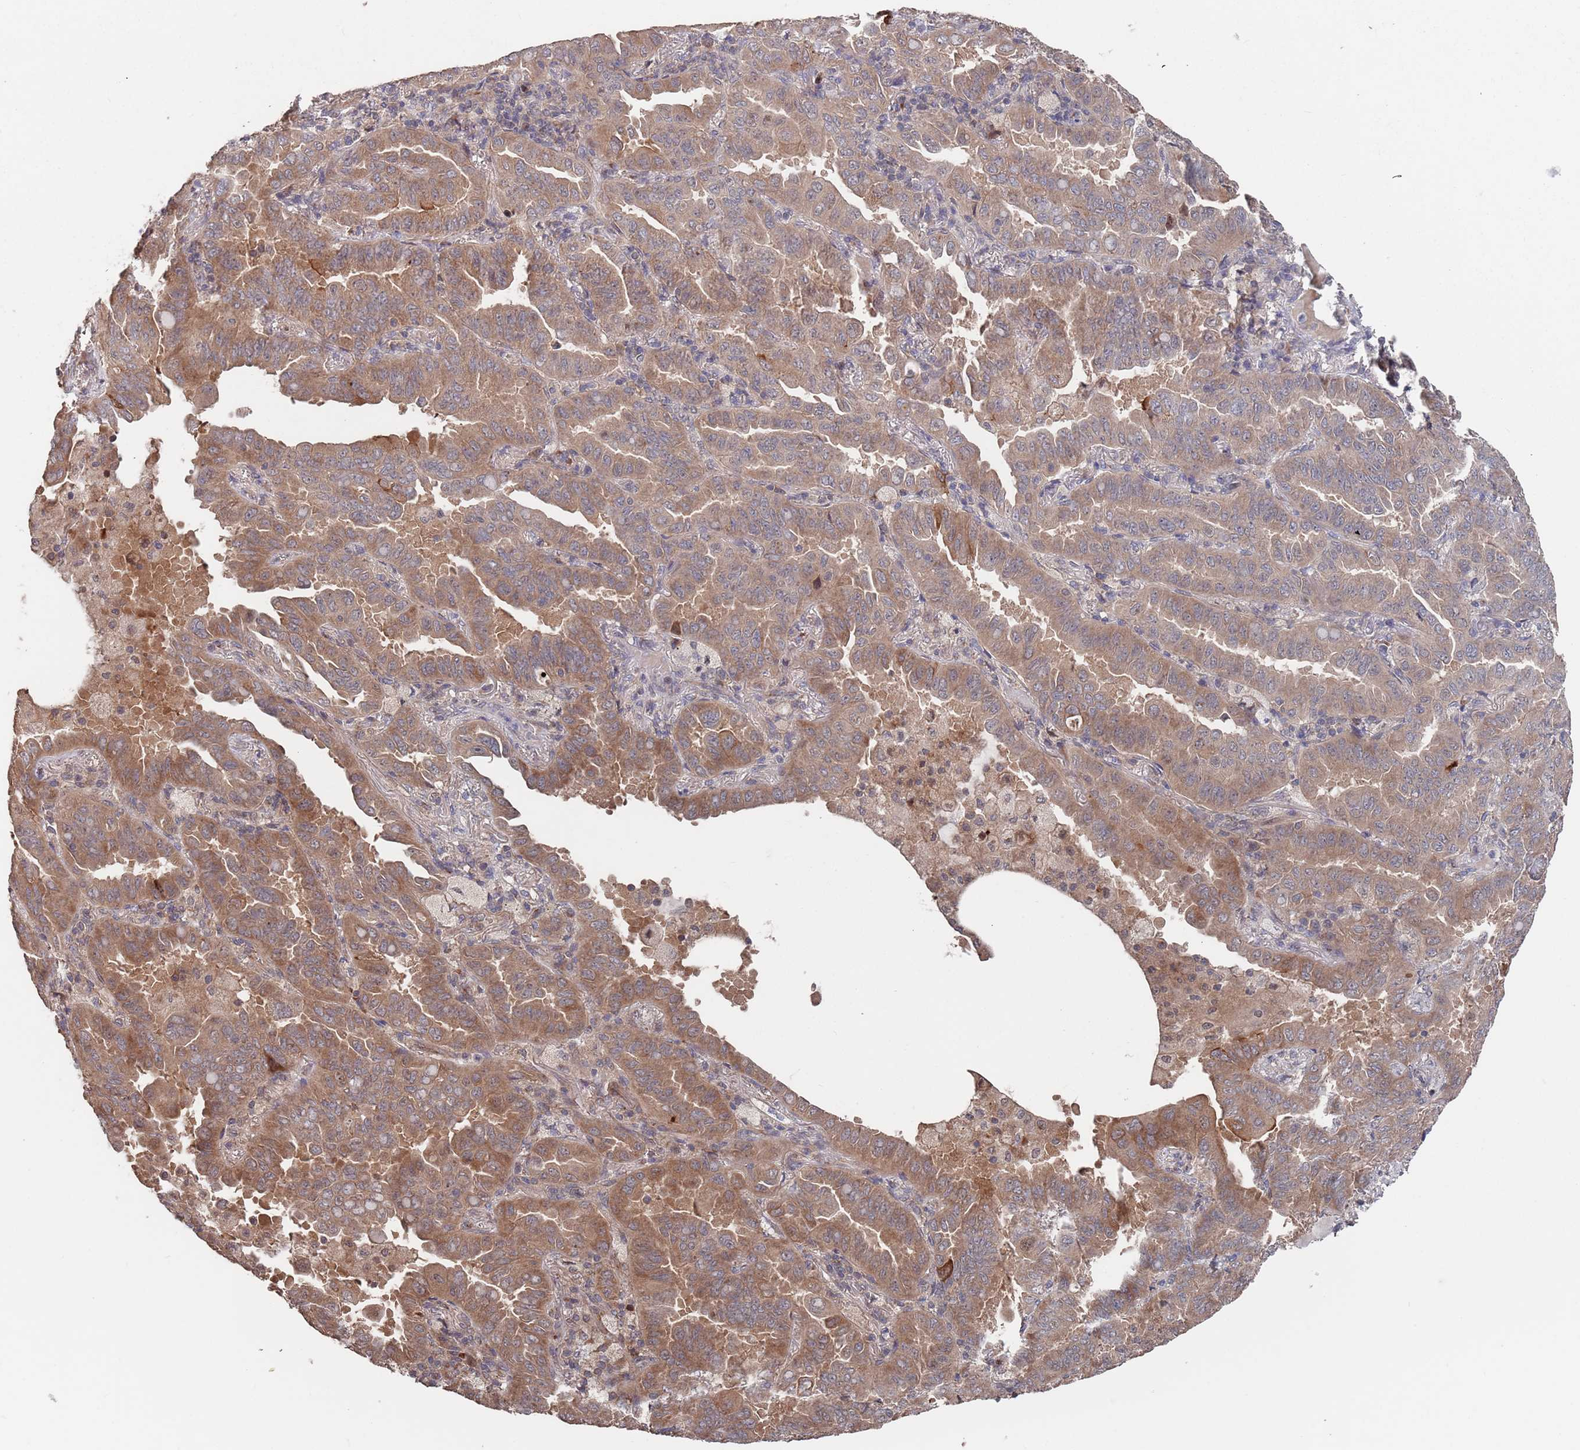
{"staining": {"intensity": "moderate", "quantity": ">75%", "location": "cytoplasmic/membranous"}, "tissue": "lung cancer", "cell_type": "Tumor cells", "image_type": "cancer", "snomed": [{"axis": "morphology", "description": "Adenocarcinoma, NOS"}, {"axis": "topography", "description": "Lung"}], "caption": "This photomicrograph shows IHC staining of human lung cancer, with medium moderate cytoplasmic/membranous expression in about >75% of tumor cells.", "gene": "UNC45A", "patient": {"sex": "male", "age": 64}}